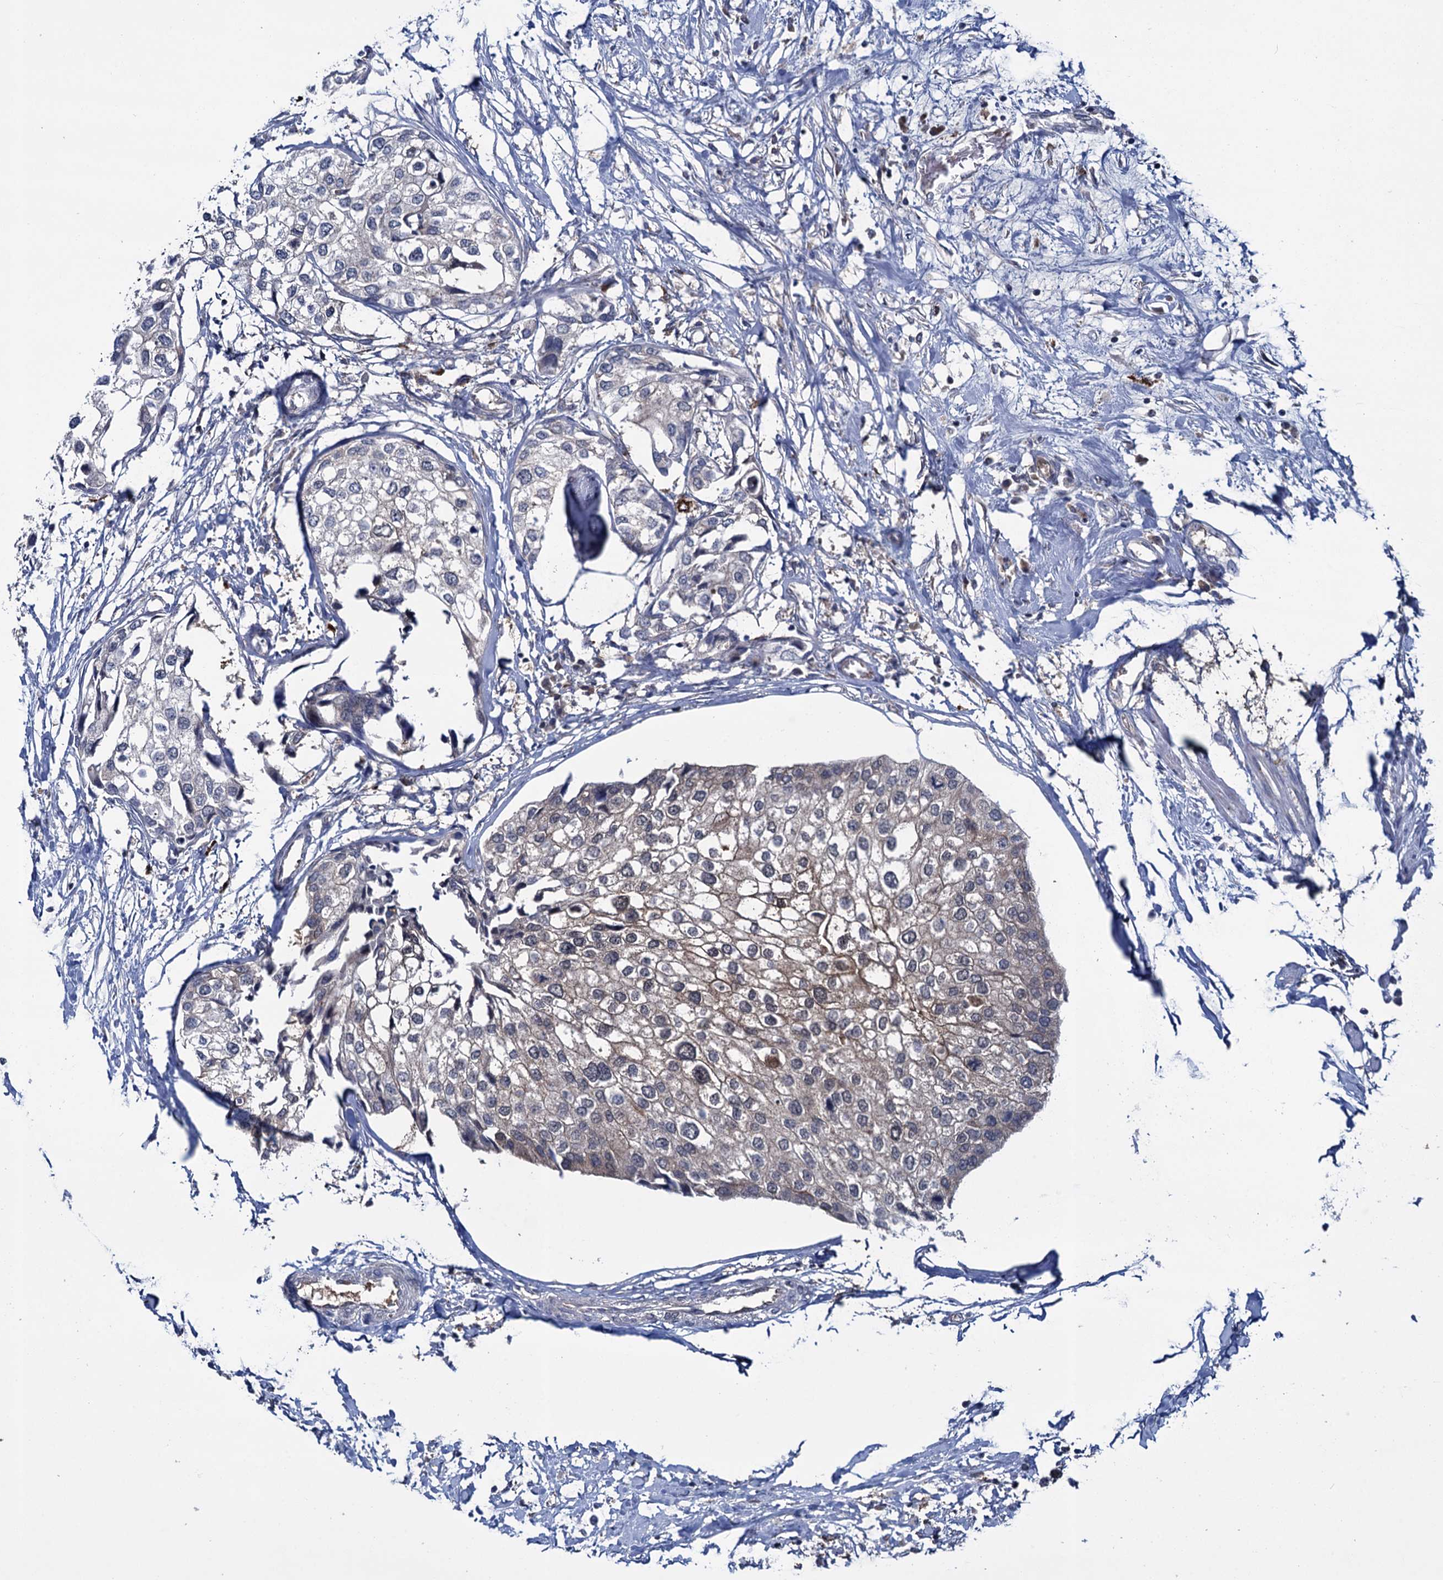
{"staining": {"intensity": "weak", "quantity": "<25%", "location": "cytoplasmic/membranous"}, "tissue": "urothelial cancer", "cell_type": "Tumor cells", "image_type": "cancer", "snomed": [{"axis": "morphology", "description": "Urothelial carcinoma, High grade"}, {"axis": "topography", "description": "Urinary bladder"}], "caption": "This image is of urothelial carcinoma (high-grade) stained with immunohistochemistry (IHC) to label a protein in brown with the nuclei are counter-stained blue. There is no positivity in tumor cells.", "gene": "GLO1", "patient": {"sex": "male", "age": 64}}